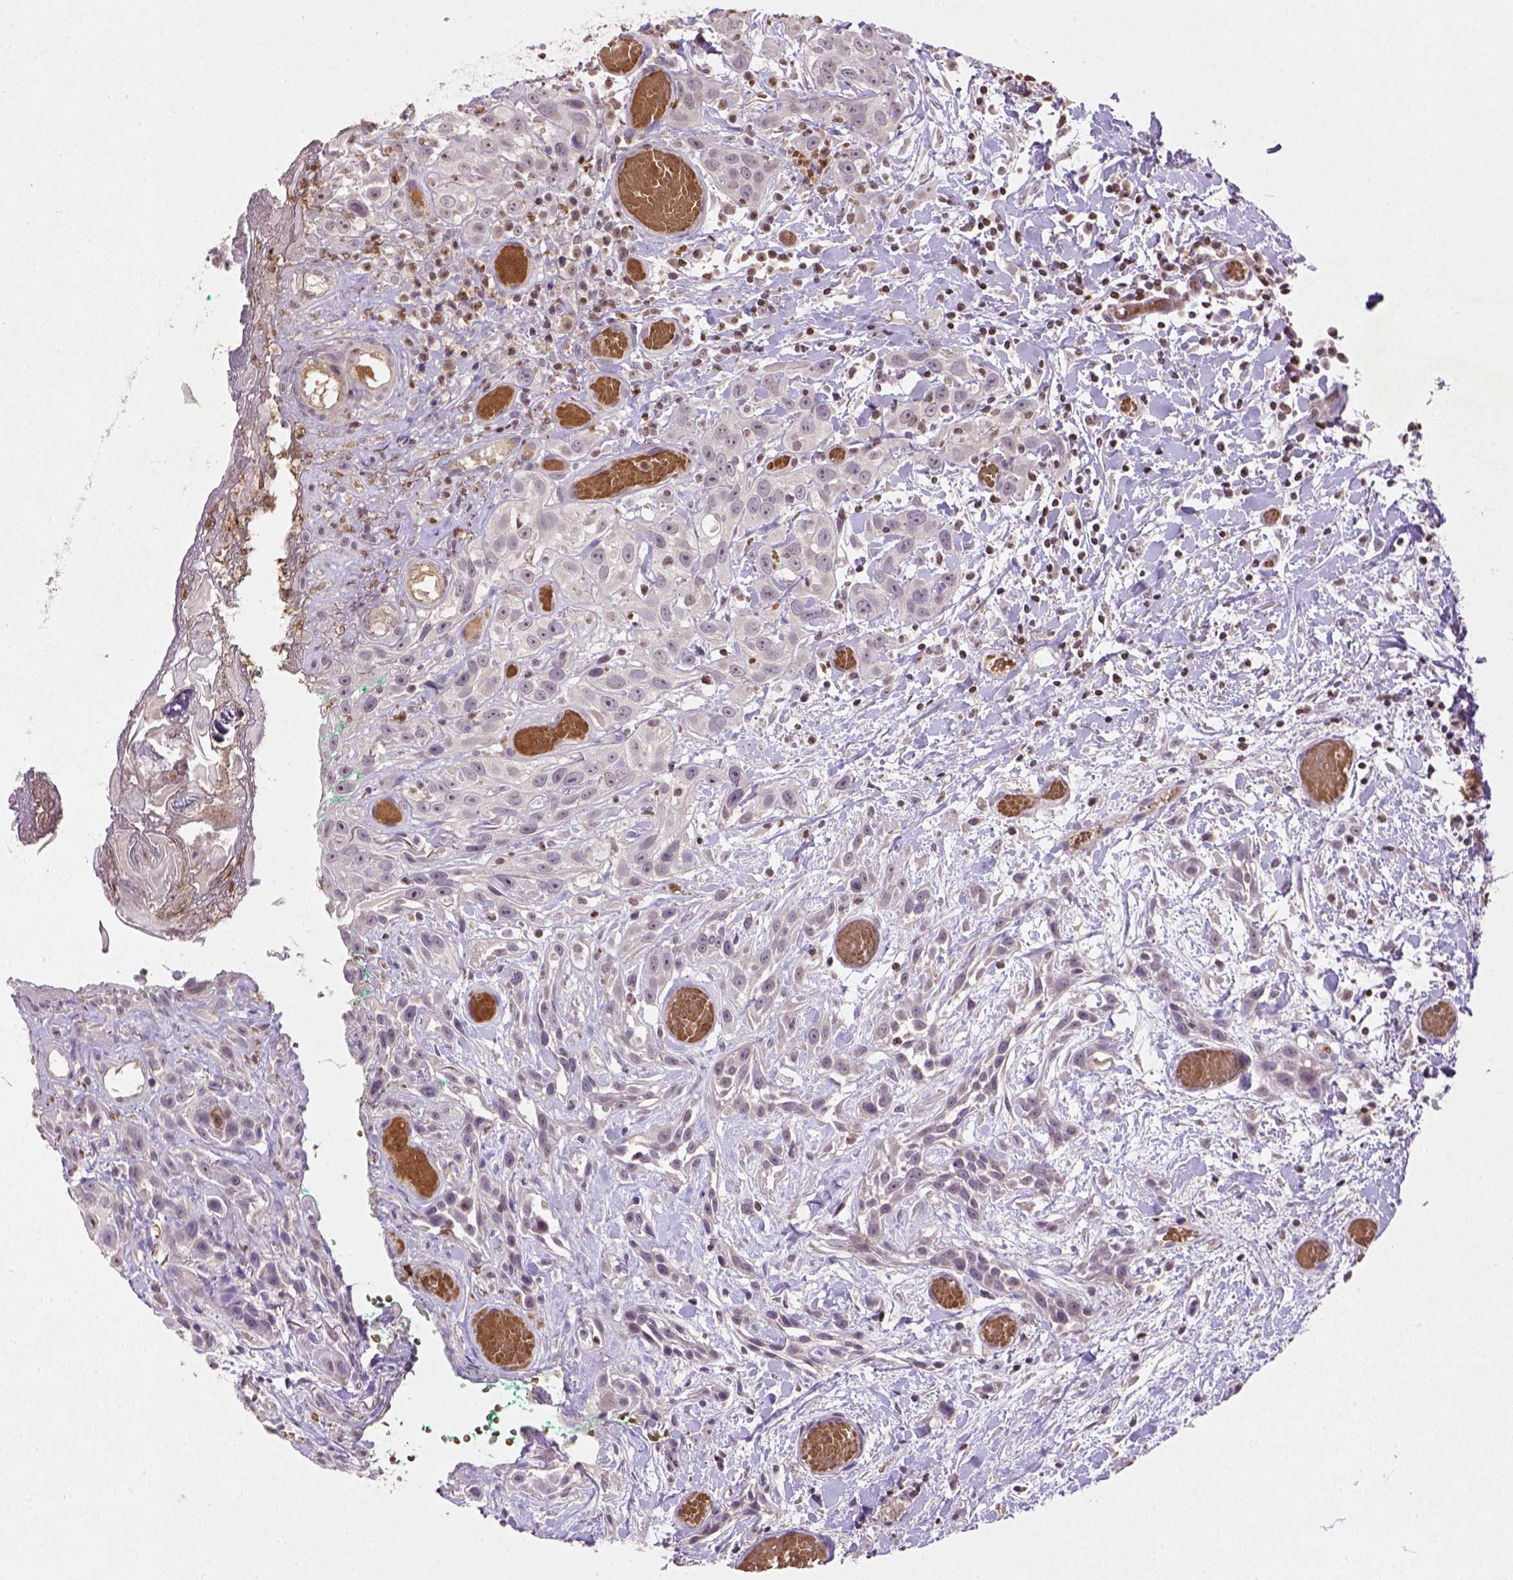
{"staining": {"intensity": "weak", "quantity": "25%-75%", "location": "nuclear"}, "tissue": "head and neck cancer", "cell_type": "Tumor cells", "image_type": "cancer", "snomed": [{"axis": "morphology", "description": "Normal tissue, NOS"}, {"axis": "morphology", "description": "Squamous cell carcinoma, NOS"}, {"axis": "topography", "description": "Oral tissue"}, {"axis": "topography", "description": "Salivary gland"}, {"axis": "topography", "description": "Head-Neck"}], "caption": "Protein staining of head and neck cancer (squamous cell carcinoma) tissue shows weak nuclear staining in about 25%-75% of tumor cells.", "gene": "NUDT3", "patient": {"sex": "female", "age": 62}}